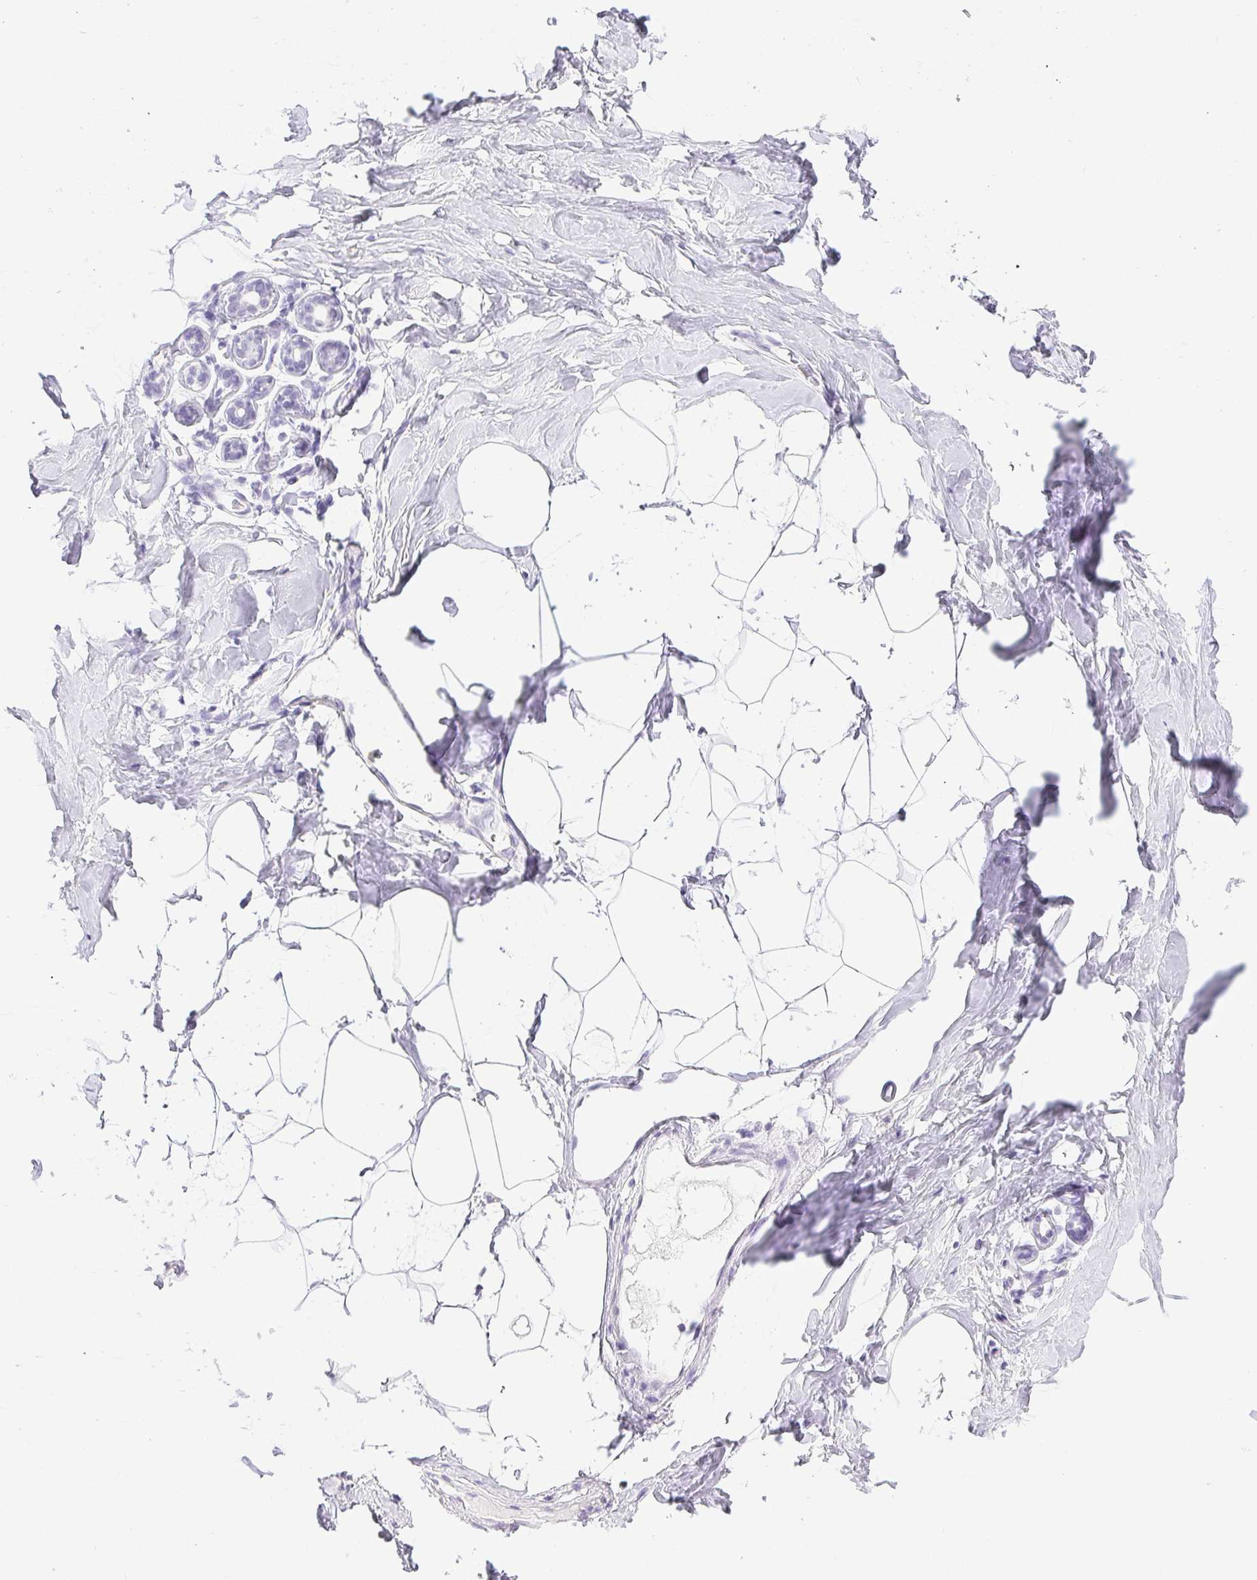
{"staining": {"intensity": "negative", "quantity": "none", "location": "none"}, "tissue": "breast", "cell_type": "Adipocytes", "image_type": "normal", "snomed": [{"axis": "morphology", "description": "Normal tissue, NOS"}, {"axis": "topography", "description": "Breast"}], "caption": "High magnification brightfield microscopy of normal breast stained with DAB (brown) and counterstained with hematoxylin (blue): adipocytes show no significant positivity. (DAB (3,3'-diaminobenzidine) IHC visualized using brightfield microscopy, high magnification).", "gene": "HLA", "patient": {"sex": "female", "age": 32}}